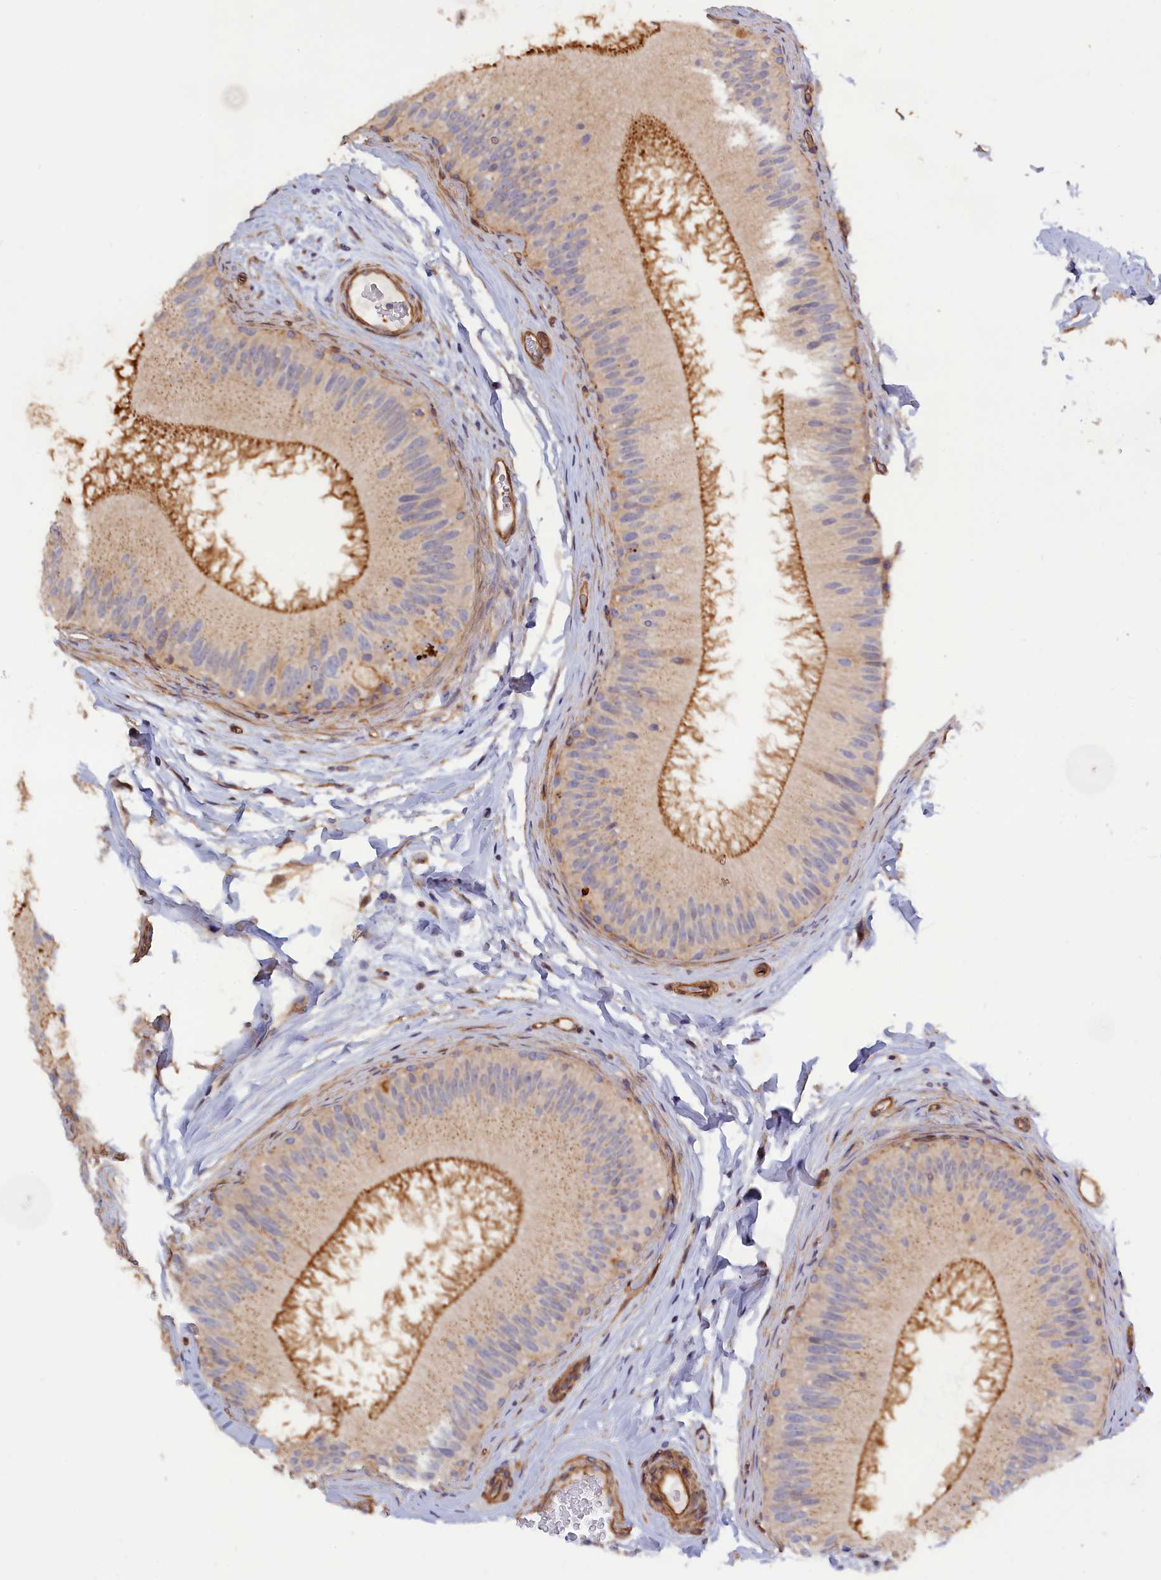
{"staining": {"intensity": "moderate", "quantity": "25%-75%", "location": "cytoplasmic/membranous"}, "tissue": "epididymis", "cell_type": "Glandular cells", "image_type": "normal", "snomed": [{"axis": "morphology", "description": "Normal tissue, NOS"}, {"axis": "topography", "description": "Epididymis"}], "caption": "This photomicrograph reveals immunohistochemistry staining of benign human epididymis, with medium moderate cytoplasmic/membranous staining in approximately 25%-75% of glandular cells.", "gene": "ANKRD27", "patient": {"sex": "male", "age": 45}}